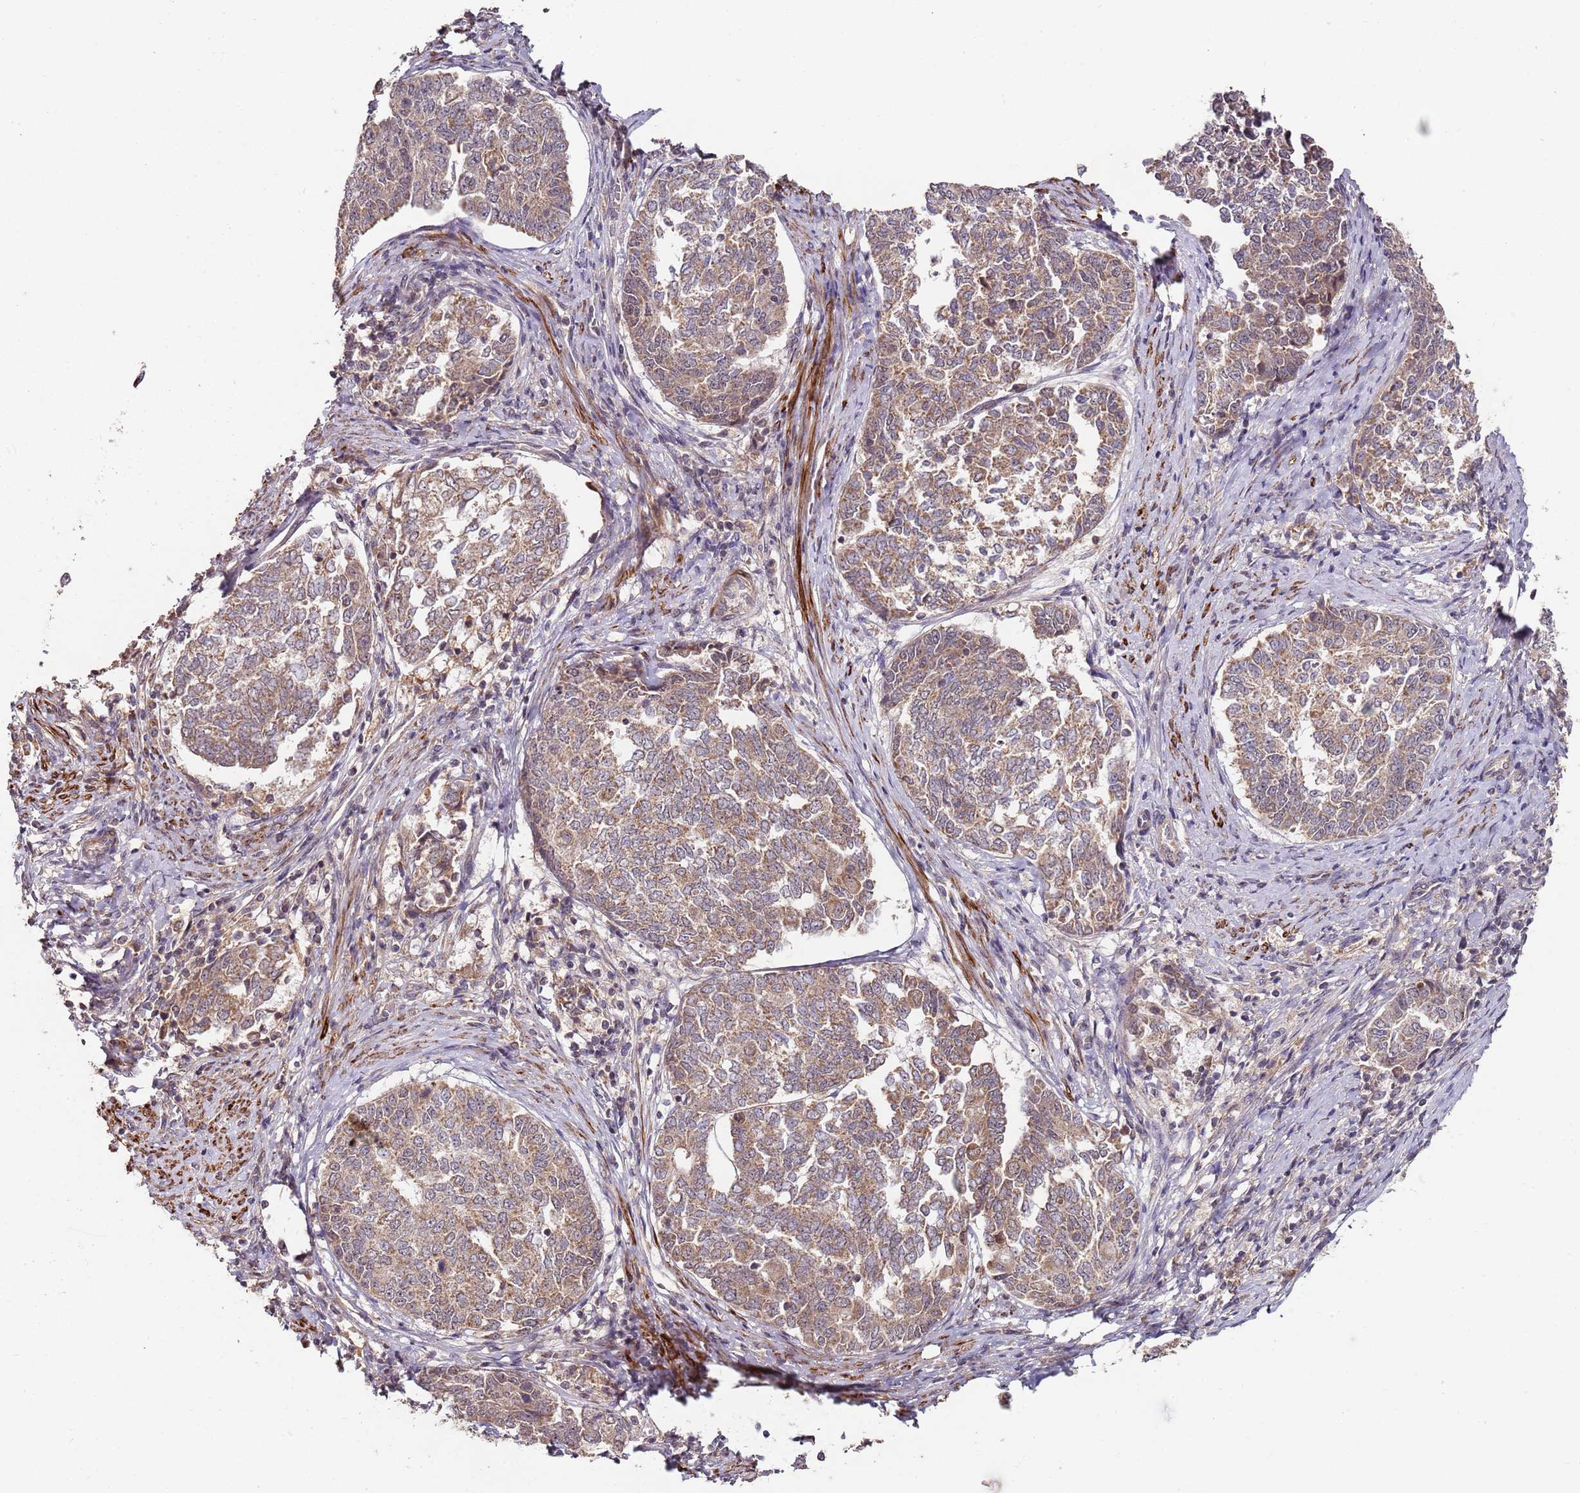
{"staining": {"intensity": "moderate", "quantity": ">75%", "location": "cytoplasmic/membranous"}, "tissue": "endometrial cancer", "cell_type": "Tumor cells", "image_type": "cancer", "snomed": [{"axis": "morphology", "description": "Adenocarcinoma, NOS"}, {"axis": "topography", "description": "Endometrium"}], "caption": "A histopathology image of endometrial cancer (adenocarcinoma) stained for a protein demonstrates moderate cytoplasmic/membranous brown staining in tumor cells. The staining was performed using DAB (3,3'-diaminobenzidine) to visualize the protein expression in brown, while the nuclei were stained in blue with hematoxylin (Magnification: 20x).", "gene": "LIN37", "patient": {"sex": "female", "age": 80}}